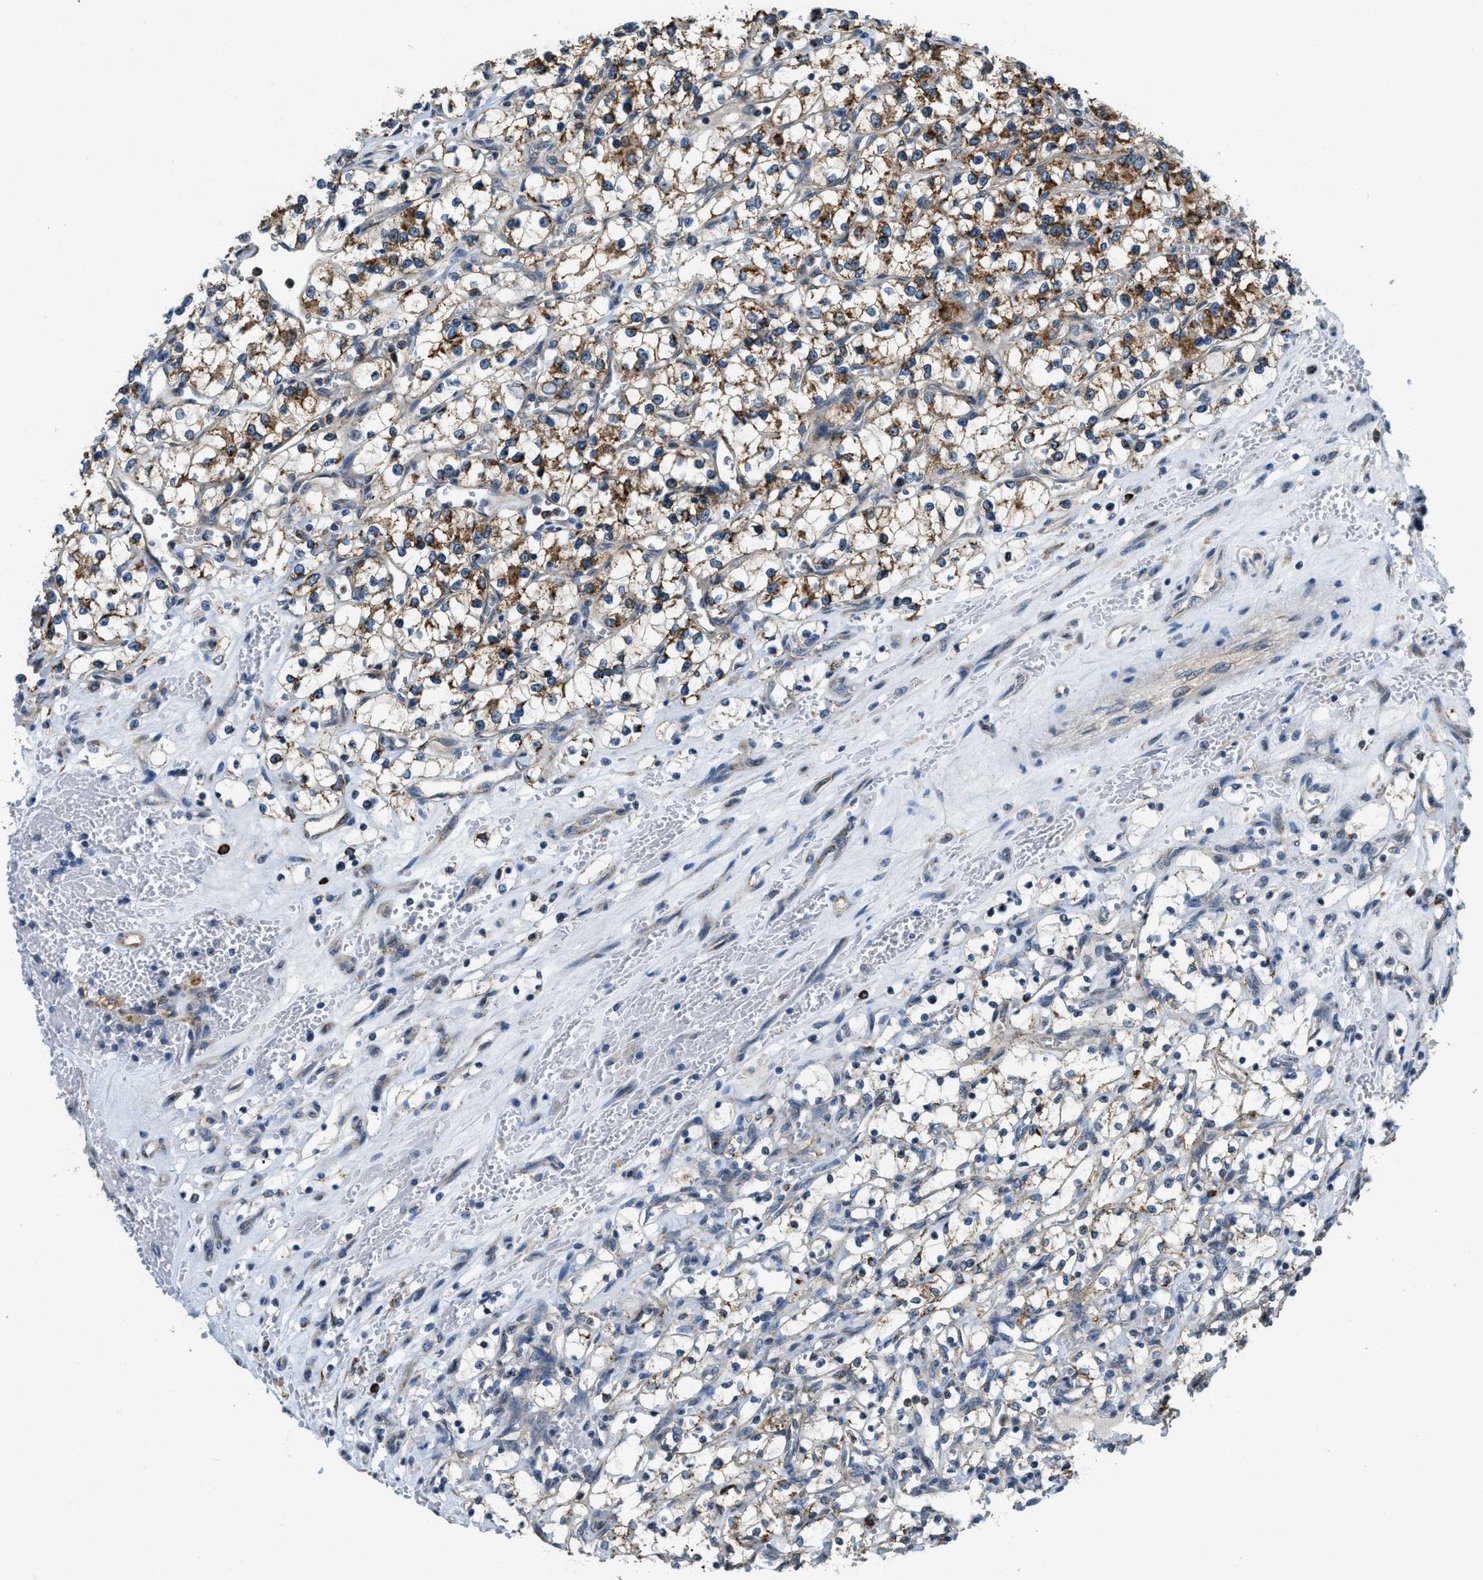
{"staining": {"intensity": "moderate", "quantity": "25%-75%", "location": "cytoplasmic/membranous"}, "tissue": "renal cancer", "cell_type": "Tumor cells", "image_type": "cancer", "snomed": [{"axis": "morphology", "description": "Adenocarcinoma, NOS"}, {"axis": "topography", "description": "Kidney"}], "caption": "A histopathology image of adenocarcinoma (renal) stained for a protein exhibits moderate cytoplasmic/membranous brown staining in tumor cells. Immunohistochemistry (ihc) stains the protein of interest in brown and the nuclei are stained blue.", "gene": "STARD3NL", "patient": {"sex": "female", "age": 69}}